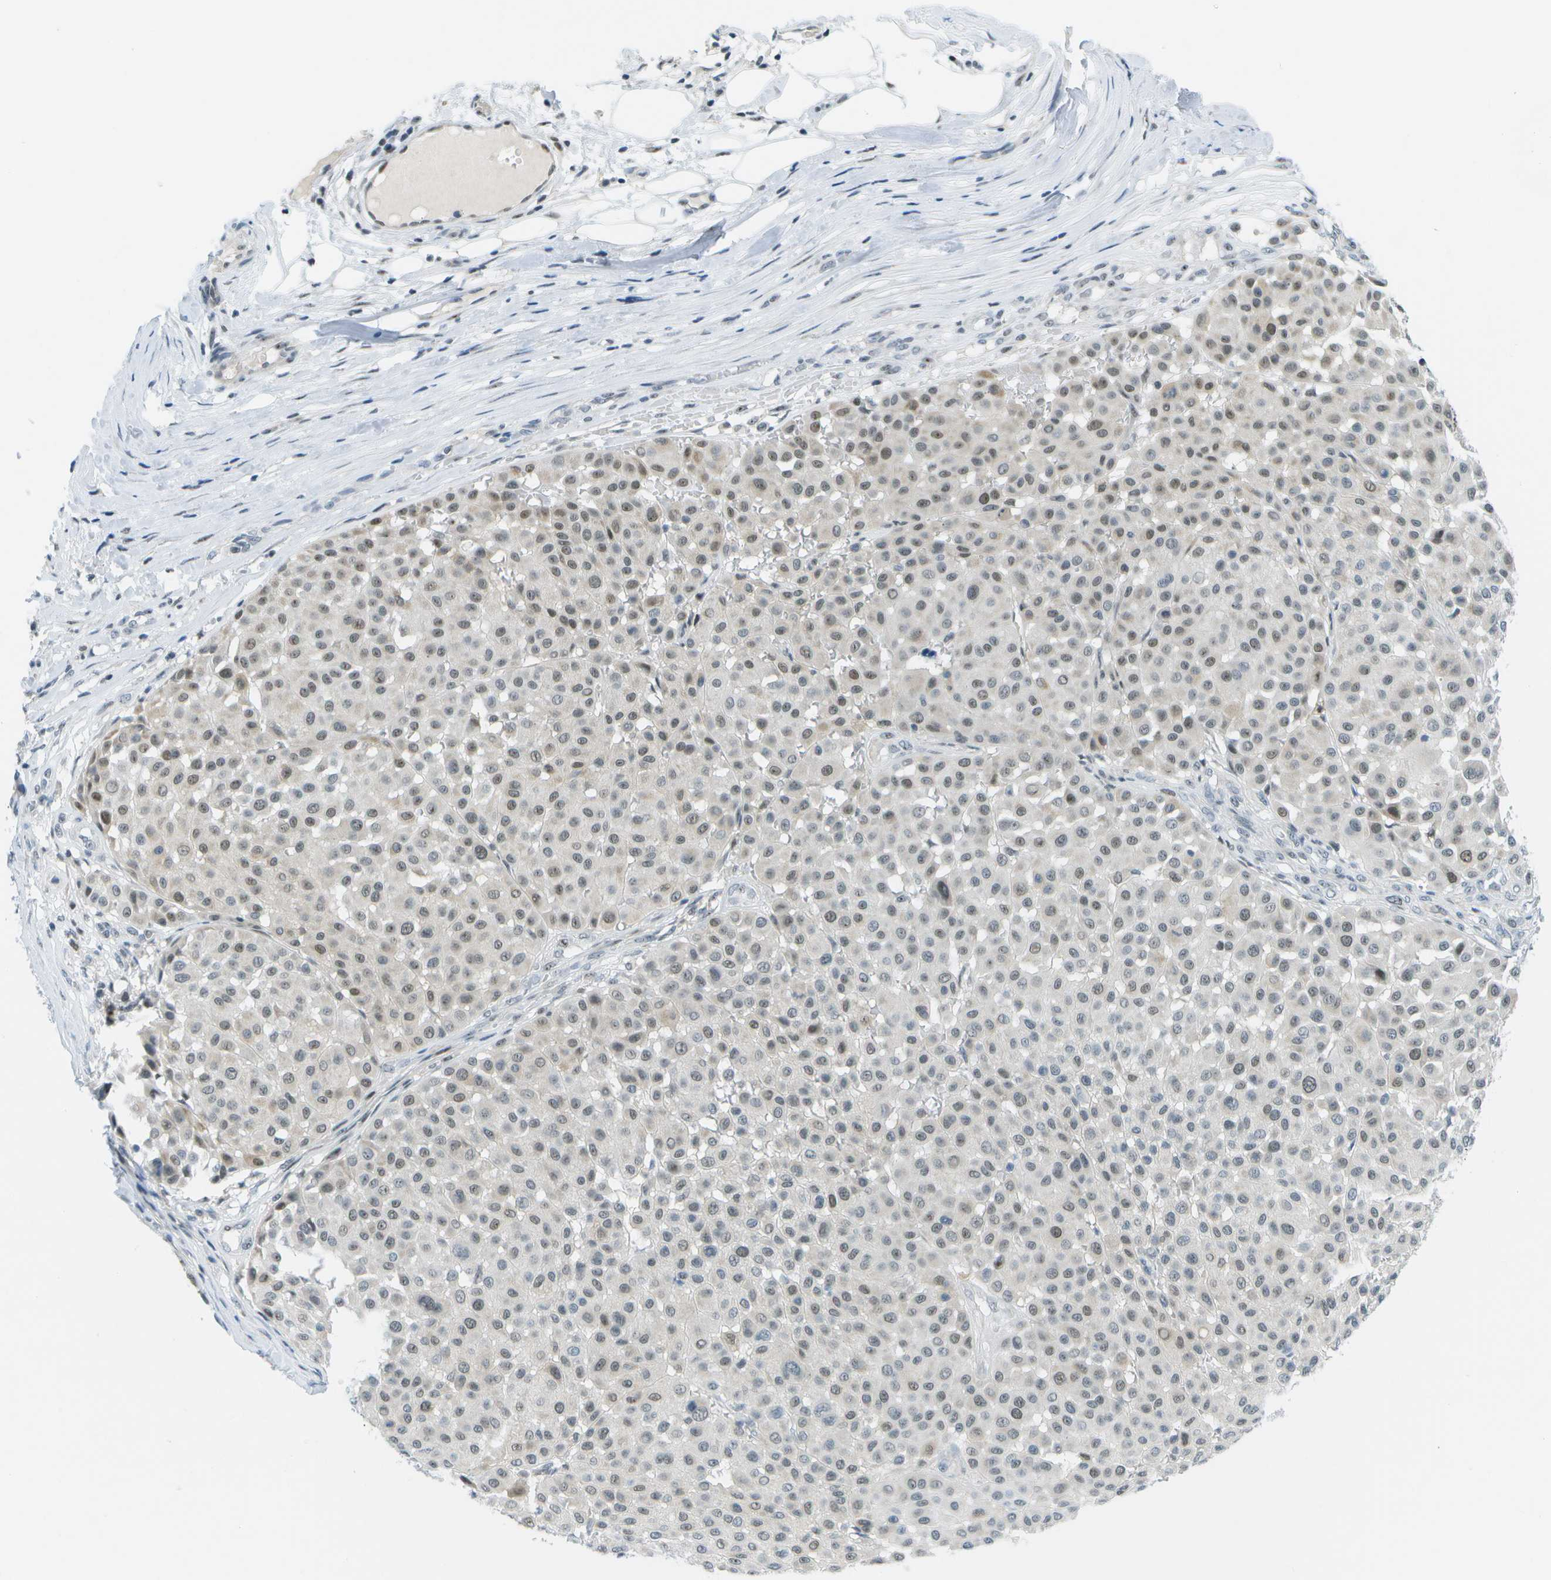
{"staining": {"intensity": "weak", "quantity": "25%-75%", "location": "nuclear"}, "tissue": "melanoma", "cell_type": "Tumor cells", "image_type": "cancer", "snomed": [{"axis": "morphology", "description": "Malignant melanoma, Metastatic site"}, {"axis": "topography", "description": "Soft tissue"}], "caption": "Protein staining demonstrates weak nuclear staining in approximately 25%-75% of tumor cells in melanoma.", "gene": "PITHD1", "patient": {"sex": "male", "age": 41}}